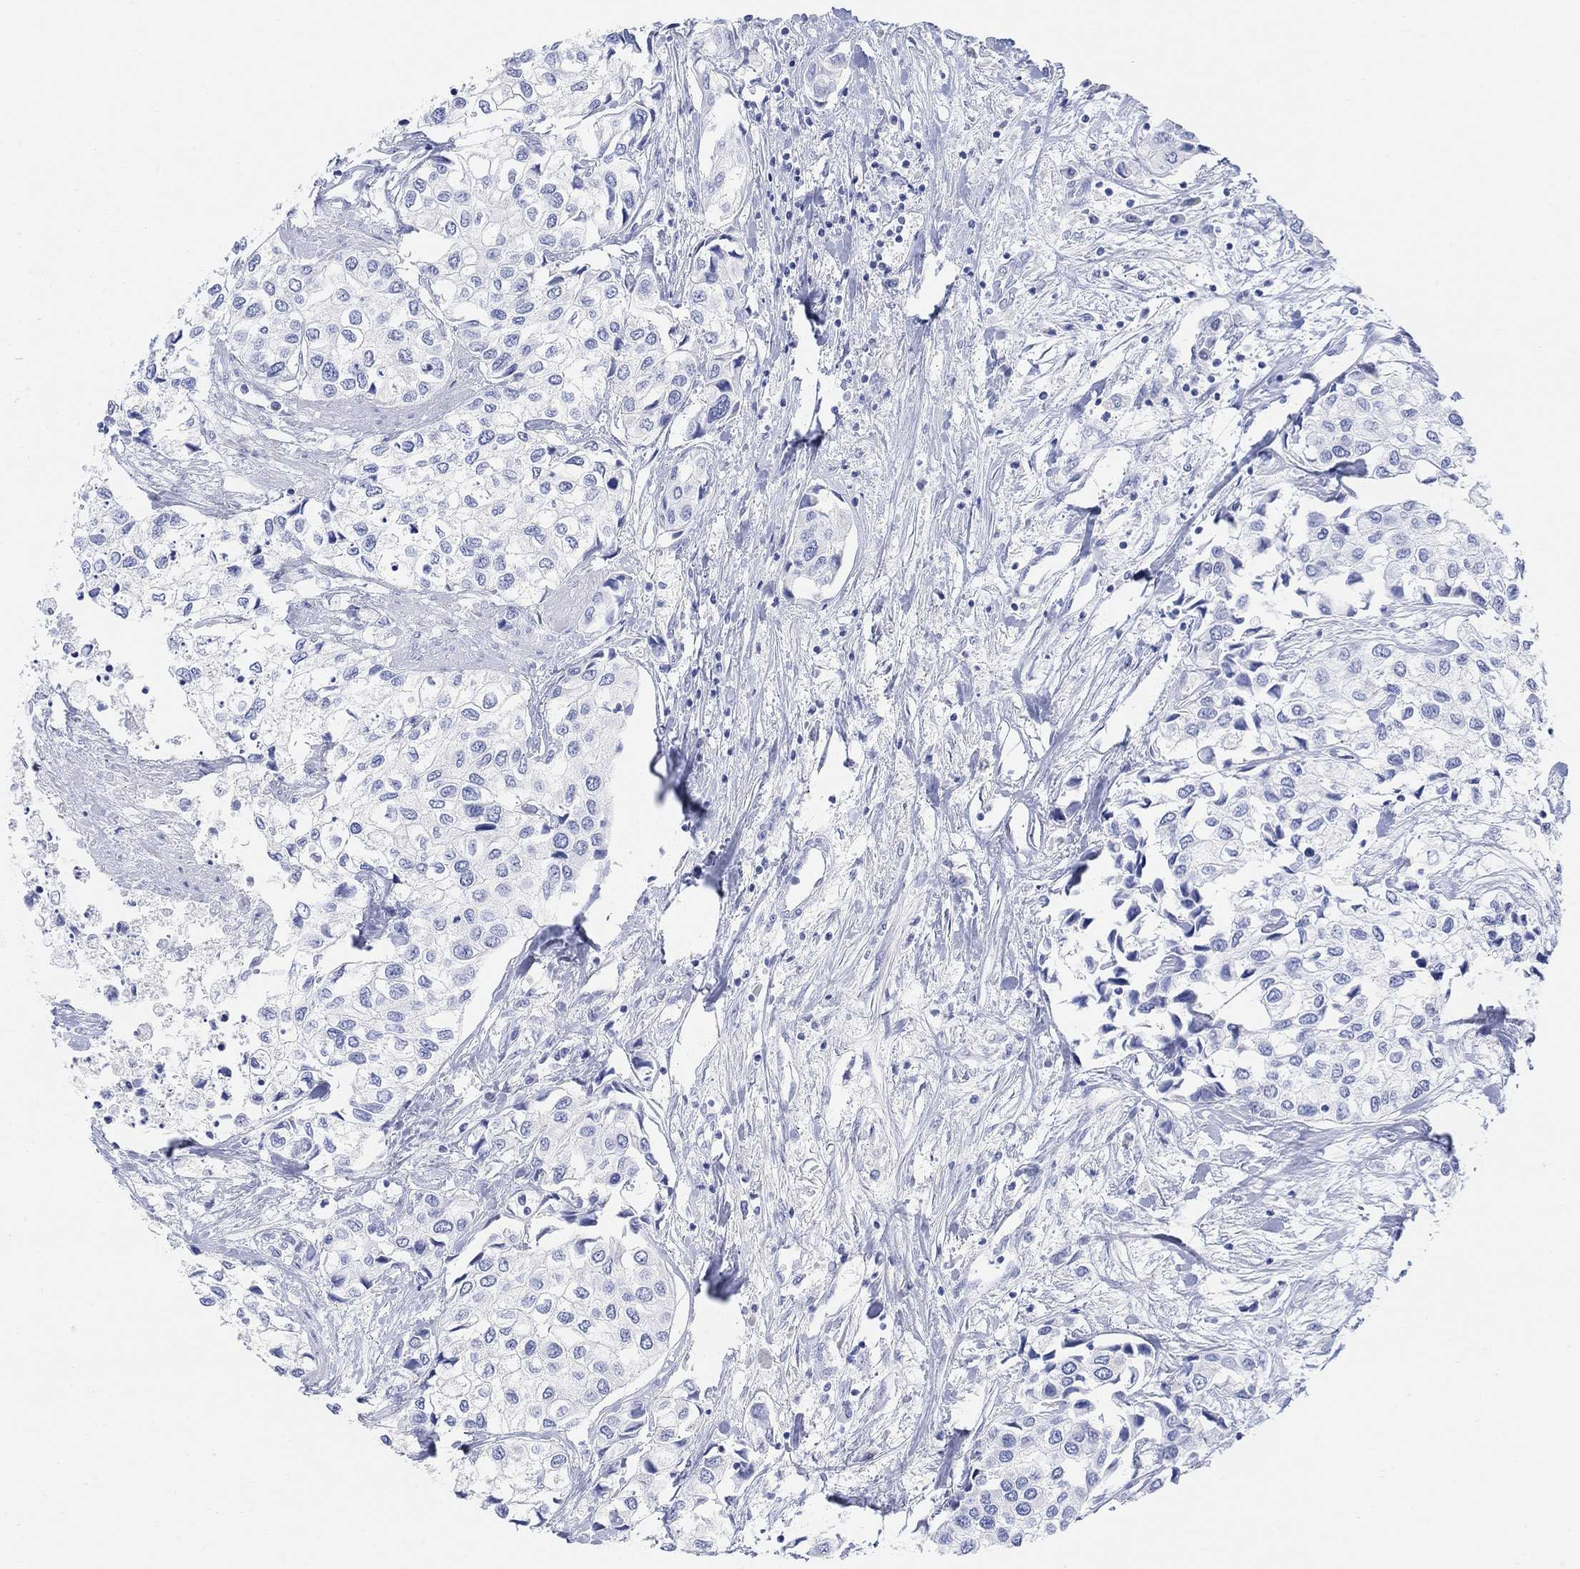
{"staining": {"intensity": "negative", "quantity": "none", "location": "none"}, "tissue": "urothelial cancer", "cell_type": "Tumor cells", "image_type": "cancer", "snomed": [{"axis": "morphology", "description": "Urothelial carcinoma, High grade"}, {"axis": "topography", "description": "Urinary bladder"}], "caption": "IHC of urothelial carcinoma (high-grade) shows no positivity in tumor cells. The staining was performed using DAB (3,3'-diaminobenzidine) to visualize the protein expression in brown, while the nuclei were stained in blue with hematoxylin (Magnification: 20x).", "gene": "GNG13", "patient": {"sex": "male", "age": 73}}